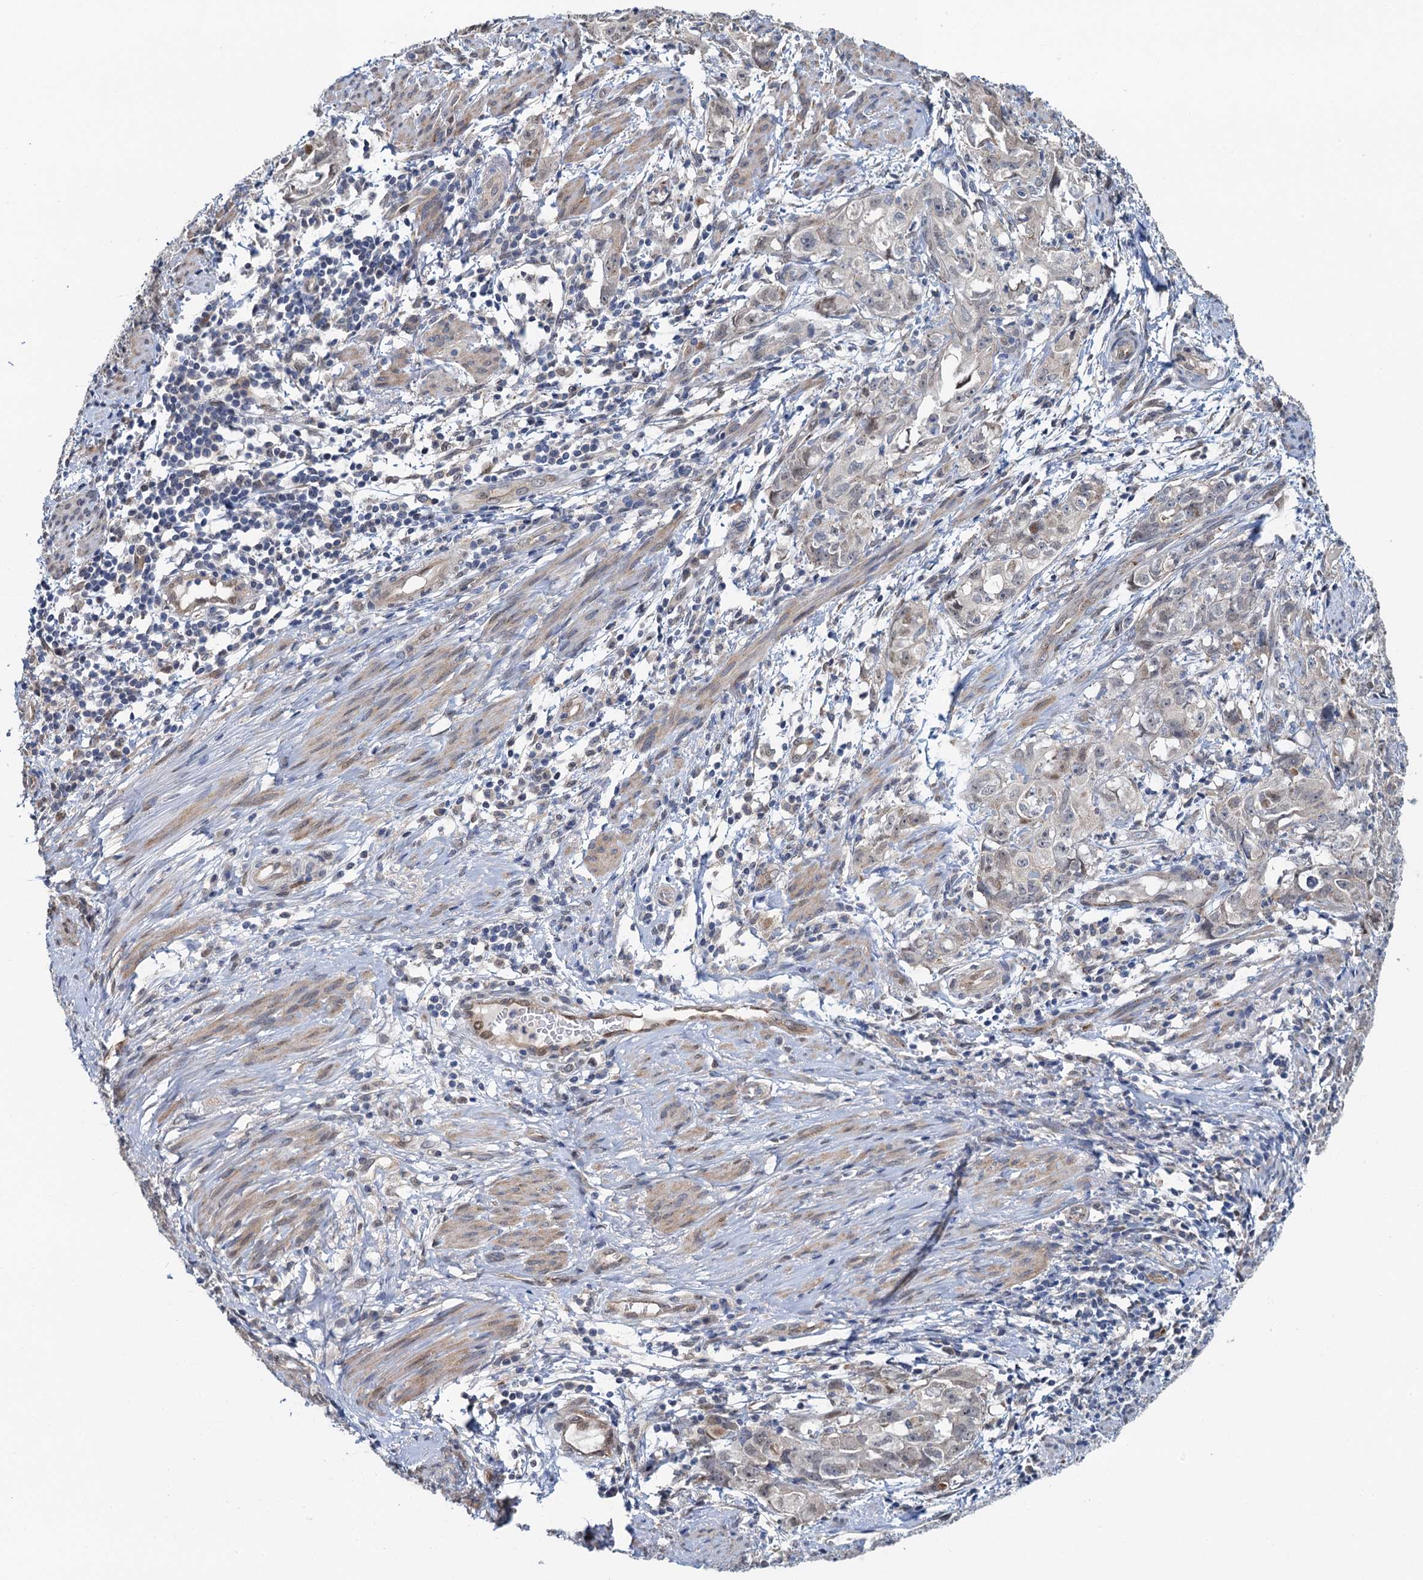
{"staining": {"intensity": "weak", "quantity": "<25%", "location": "cytoplasmic/membranous"}, "tissue": "endometrial cancer", "cell_type": "Tumor cells", "image_type": "cancer", "snomed": [{"axis": "morphology", "description": "Adenocarcinoma, NOS"}, {"axis": "topography", "description": "Endometrium"}], "caption": "Immunohistochemical staining of human endometrial cancer exhibits no significant positivity in tumor cells. (Brightfield microscopy of DAB immunohistochemistry (IHC) at high magnification).", "gene": "EVX2", "patient": {"sex": "female", "age": 65}}